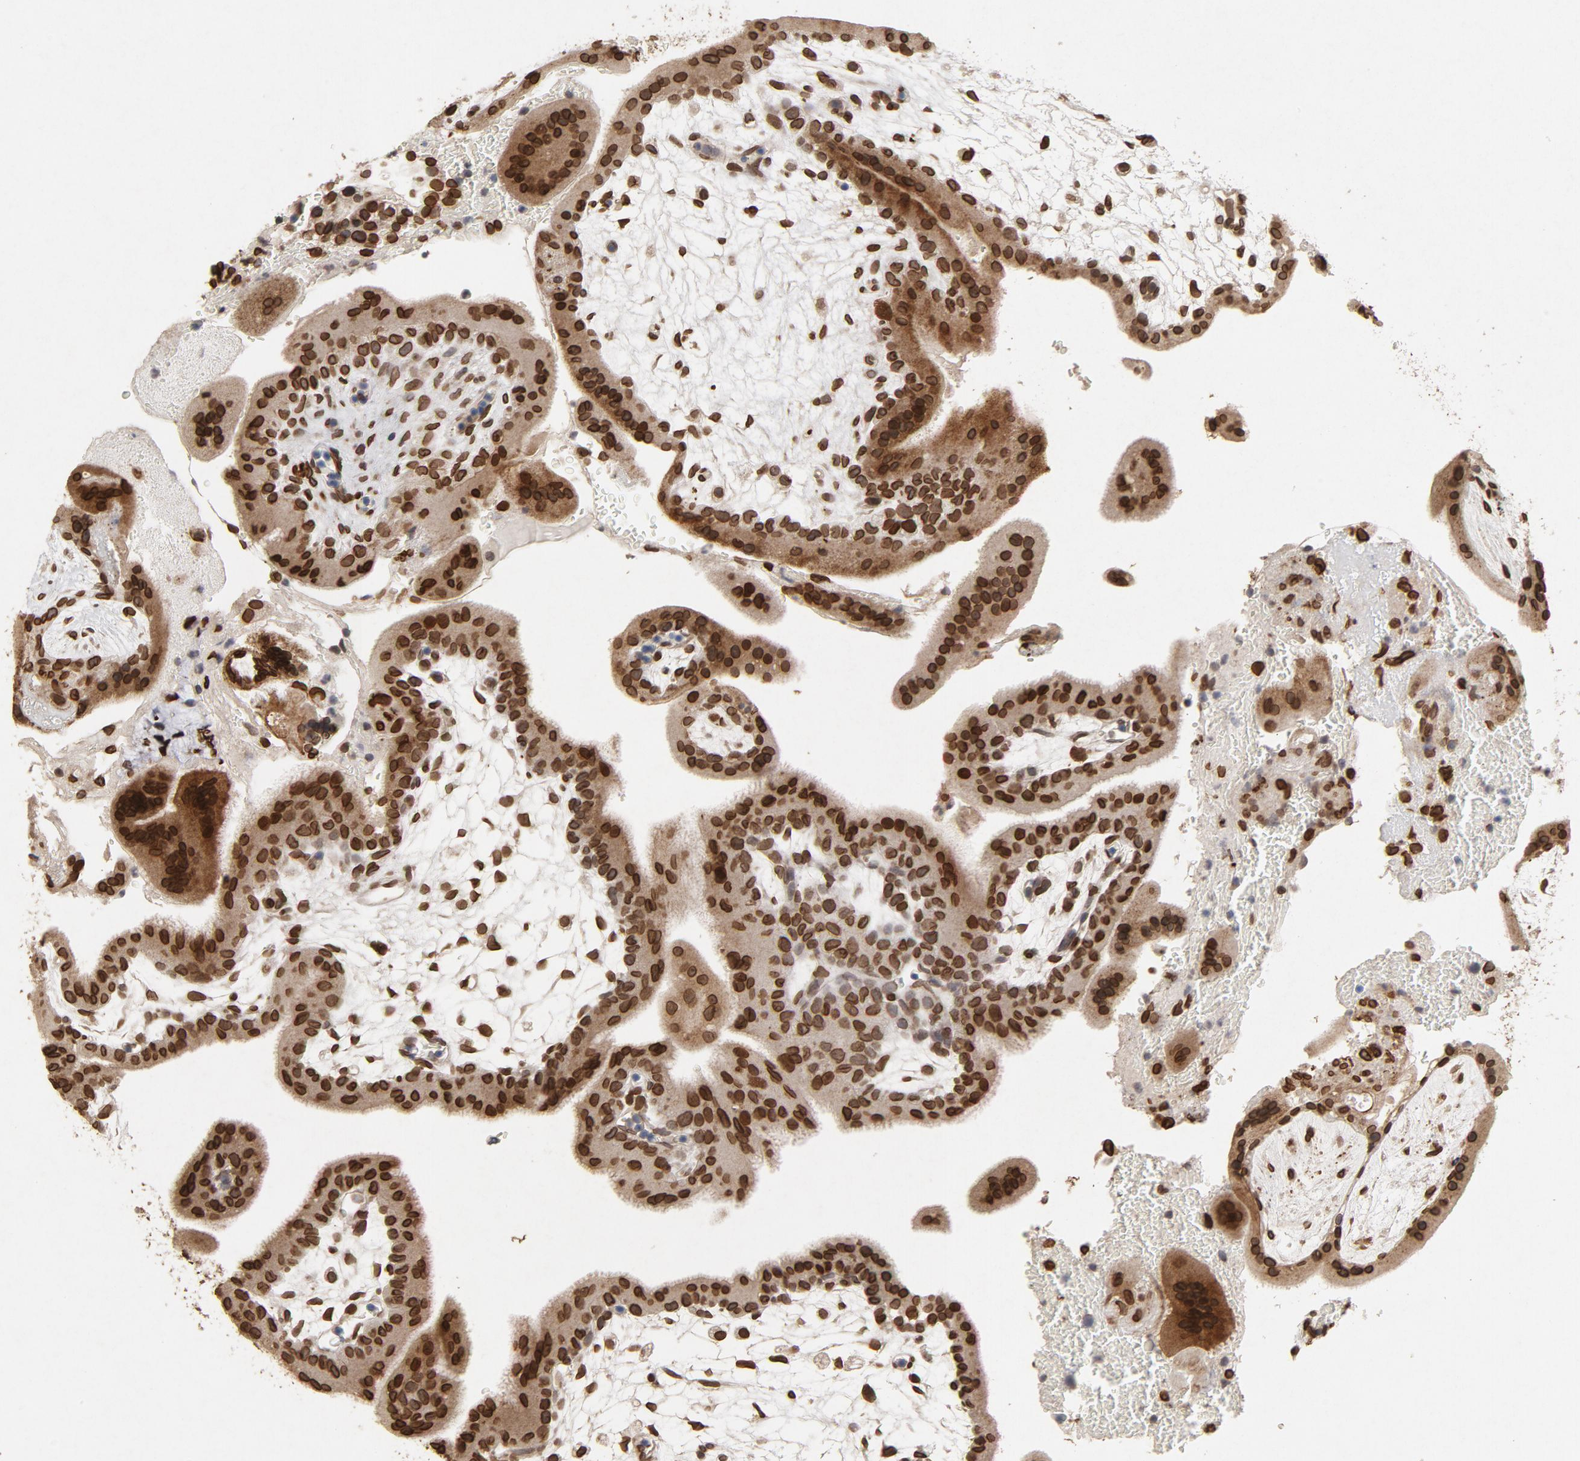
{"staining": {"intensity": "strong", "quantity": ">75%", "location": "cytoplasmic/membranous,nuclear"}, "tissue": "placenta", "cell_type": "Decidual cells", "image_type": "normal", "snomed": [{"axis": "morphology", "description": "Normal tissue, NOS"}, {"axis": "topography", "description": "Placenta"}], "caption": "This is a photomicrograph of immunohistochemistry (IHC) staining of unremarkable placenta, which shows strong positivity in the cytoplasmic/membranous,nuclear of decidual cells.", "gene": "LMNA", "patient": {"sex": "female", "age": 35}}